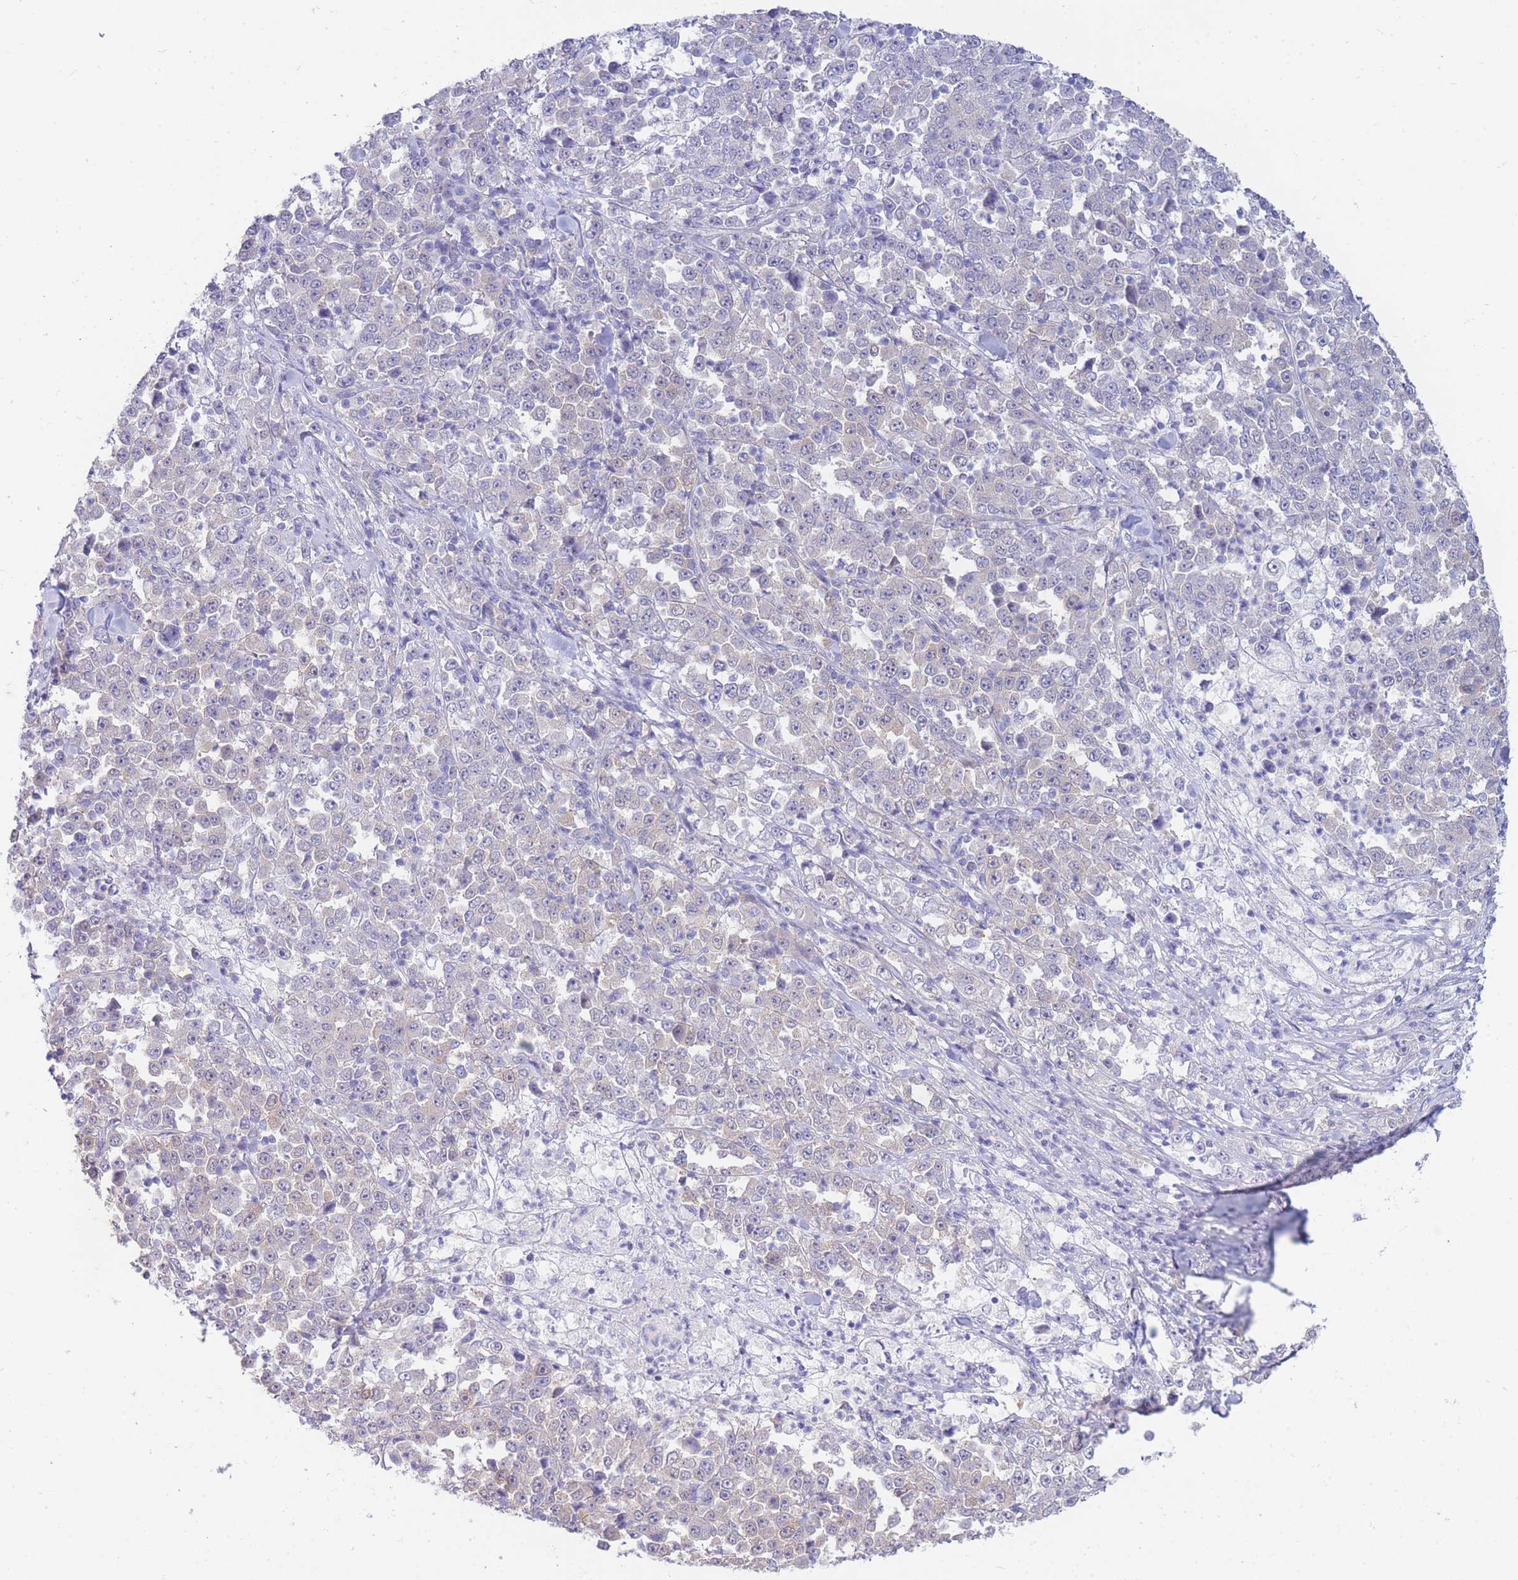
{"staining": {"intensity": "negative", "quantity": "none", "location": "none"}, "tissue": "stomach cancer", "cell_type": "Tumor cells", "image_type": "cancer", "snomed": [{"axis": "morphology", "description": "Normal tissue, NOS"}, {"axis": "morphology", "description": "Adenocarcinoma, NOS"}, {"axis": "topography", "description": "Stomach, upper"}, {"axis": "topography", "description": "Stomach"}], "caption": "This photomicrograph is of adenocarcinoma (stomach) stained with IHC to label a protein in brown with the nuclei are counter-stained blue. There is no positivity in tumor cells.", "gene": "SUGT1", "patient": {"sex": "male", "age": 59}}